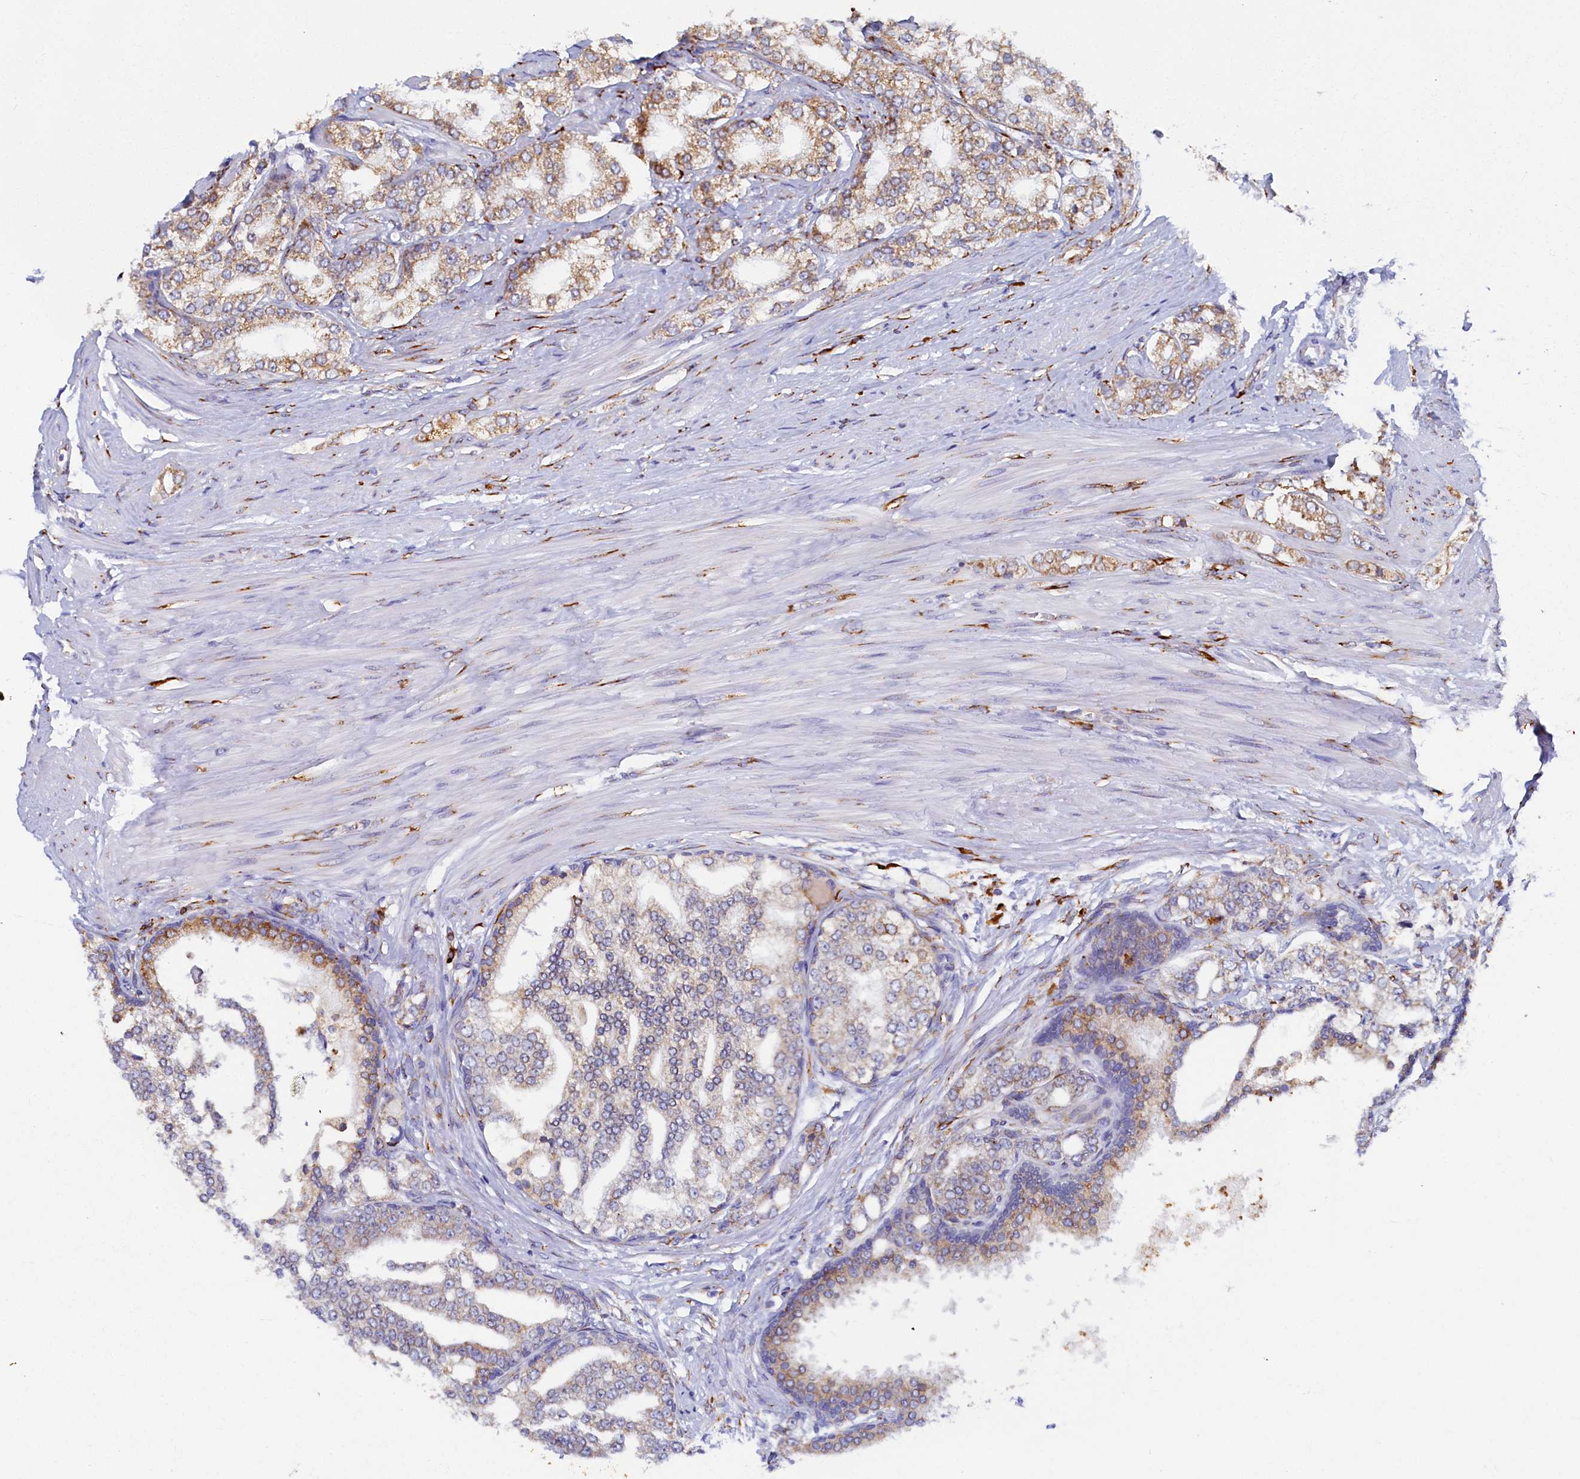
{"staining": {"intensity": "moderate", "quantity": ">75%", "location": "cytoplasmic/membranous"}, "tissue": "prostate cancer", "cell_type": "Tumor cells", "image_type": "cancer", "snomed": [{"axis": "morphology", "description": "Adenocarcinoma, High grade"}, {"axis": "topography", "description": "Prostate"}], "caption": "Human prostate cancer (high-grade adenocarcinoma) stained with a brown dye exhibits moderate cytoplasmic/membranous positive staining in about >75% of tumor cells.", "gene": "TMEM18", "patient": {"sex": "male", "age": 64}}